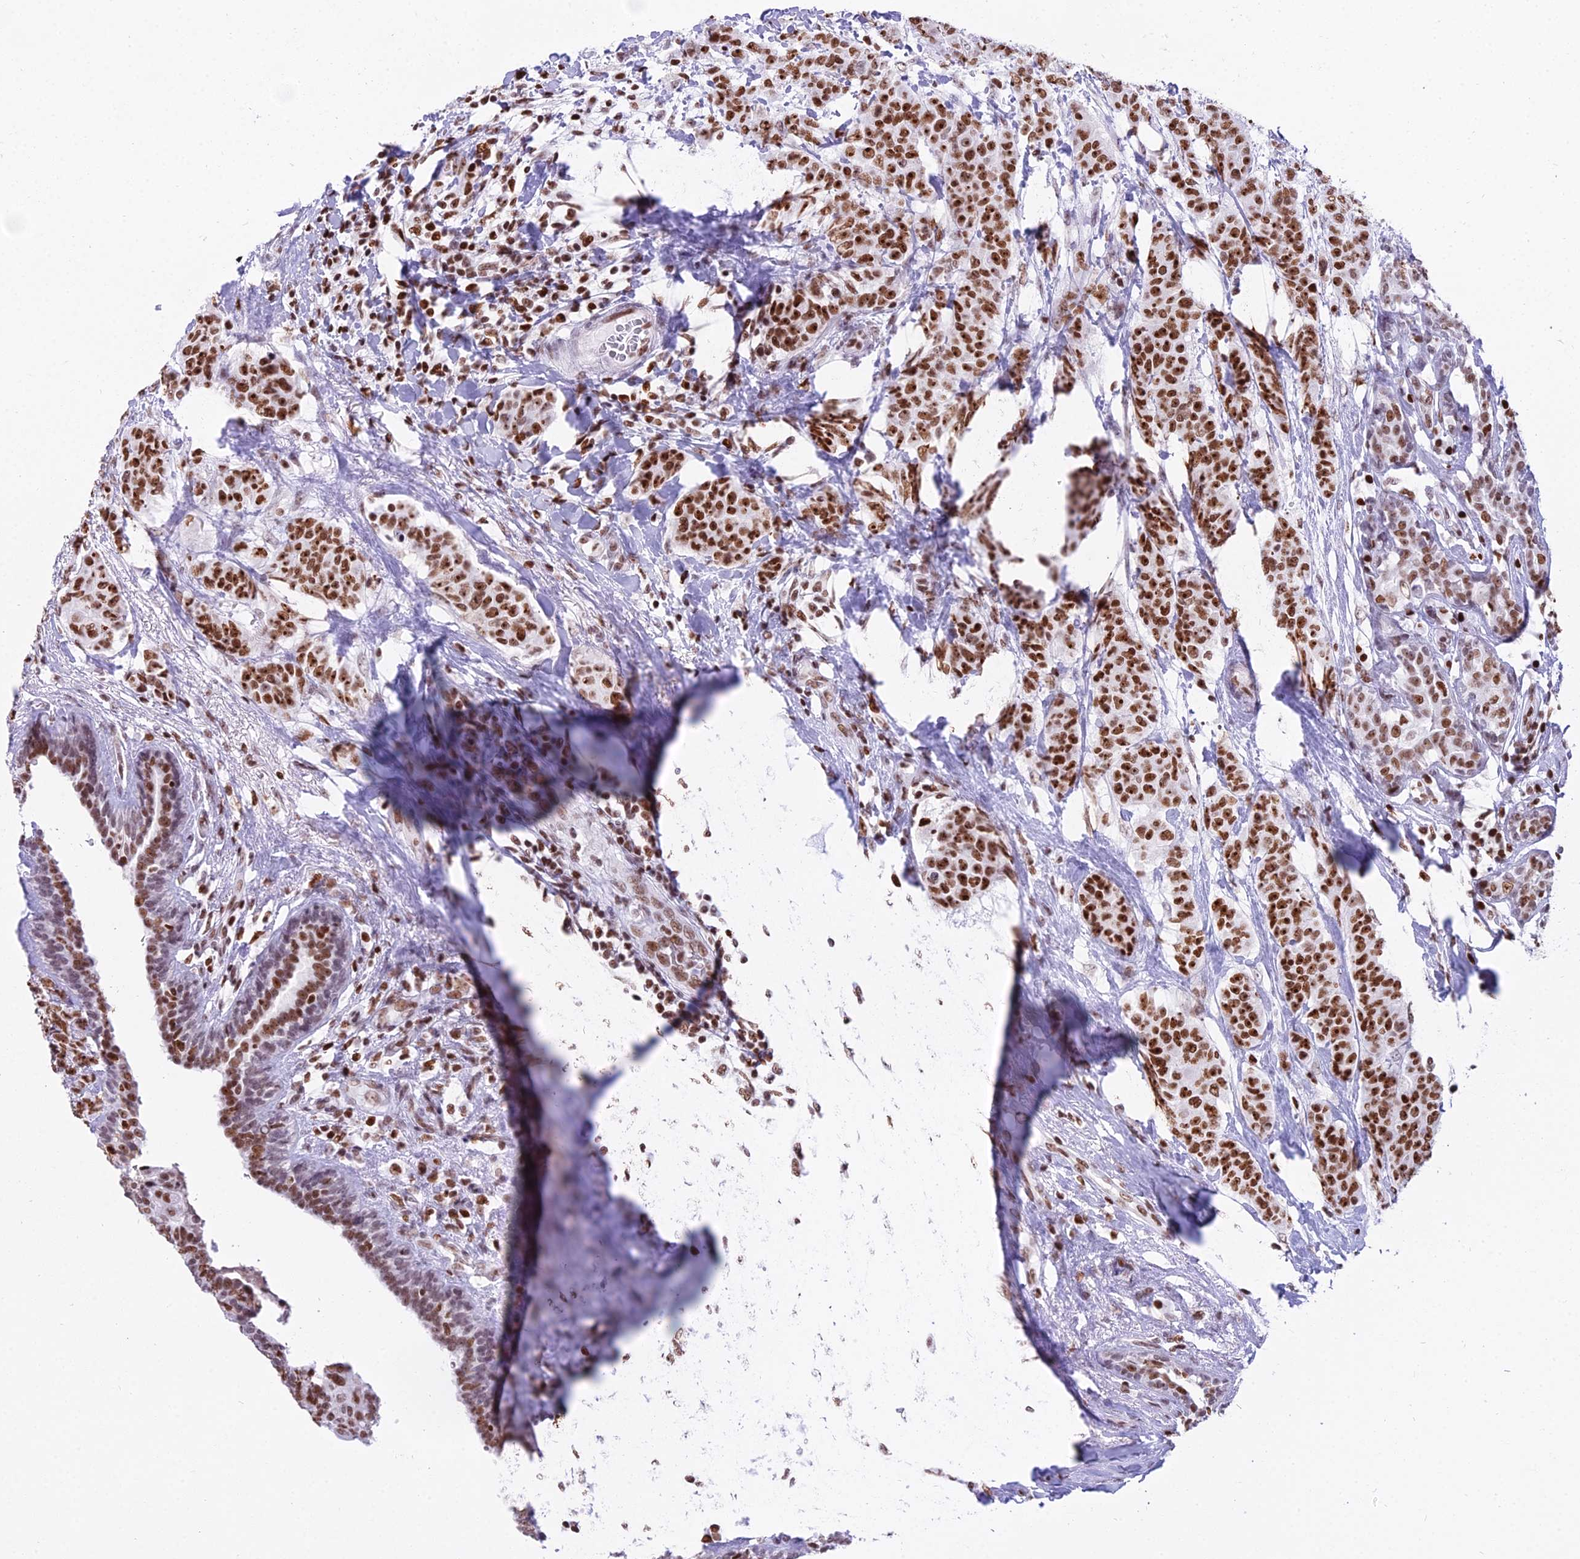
{"staining": {"intensity": "moderate", "quantity": ">75%", "location": "nuclear"}, "tissue": "breast cancer", "cell_type": "Tumor cells", "image_type": "cancer", "snomed": [{"axis": "morphology", "description": "Duct carcinoma"}, {"axis": "topography", "description": "Breast"}], "caption": "Breast invasive ductal carcinoma stained with DAB immunohistochemistry reveals medium levels of moderate nuclear expression in approximately >75% of tumor cells.", "gene": "PARP1", "patient": {"sex": "female", "age": 40}}